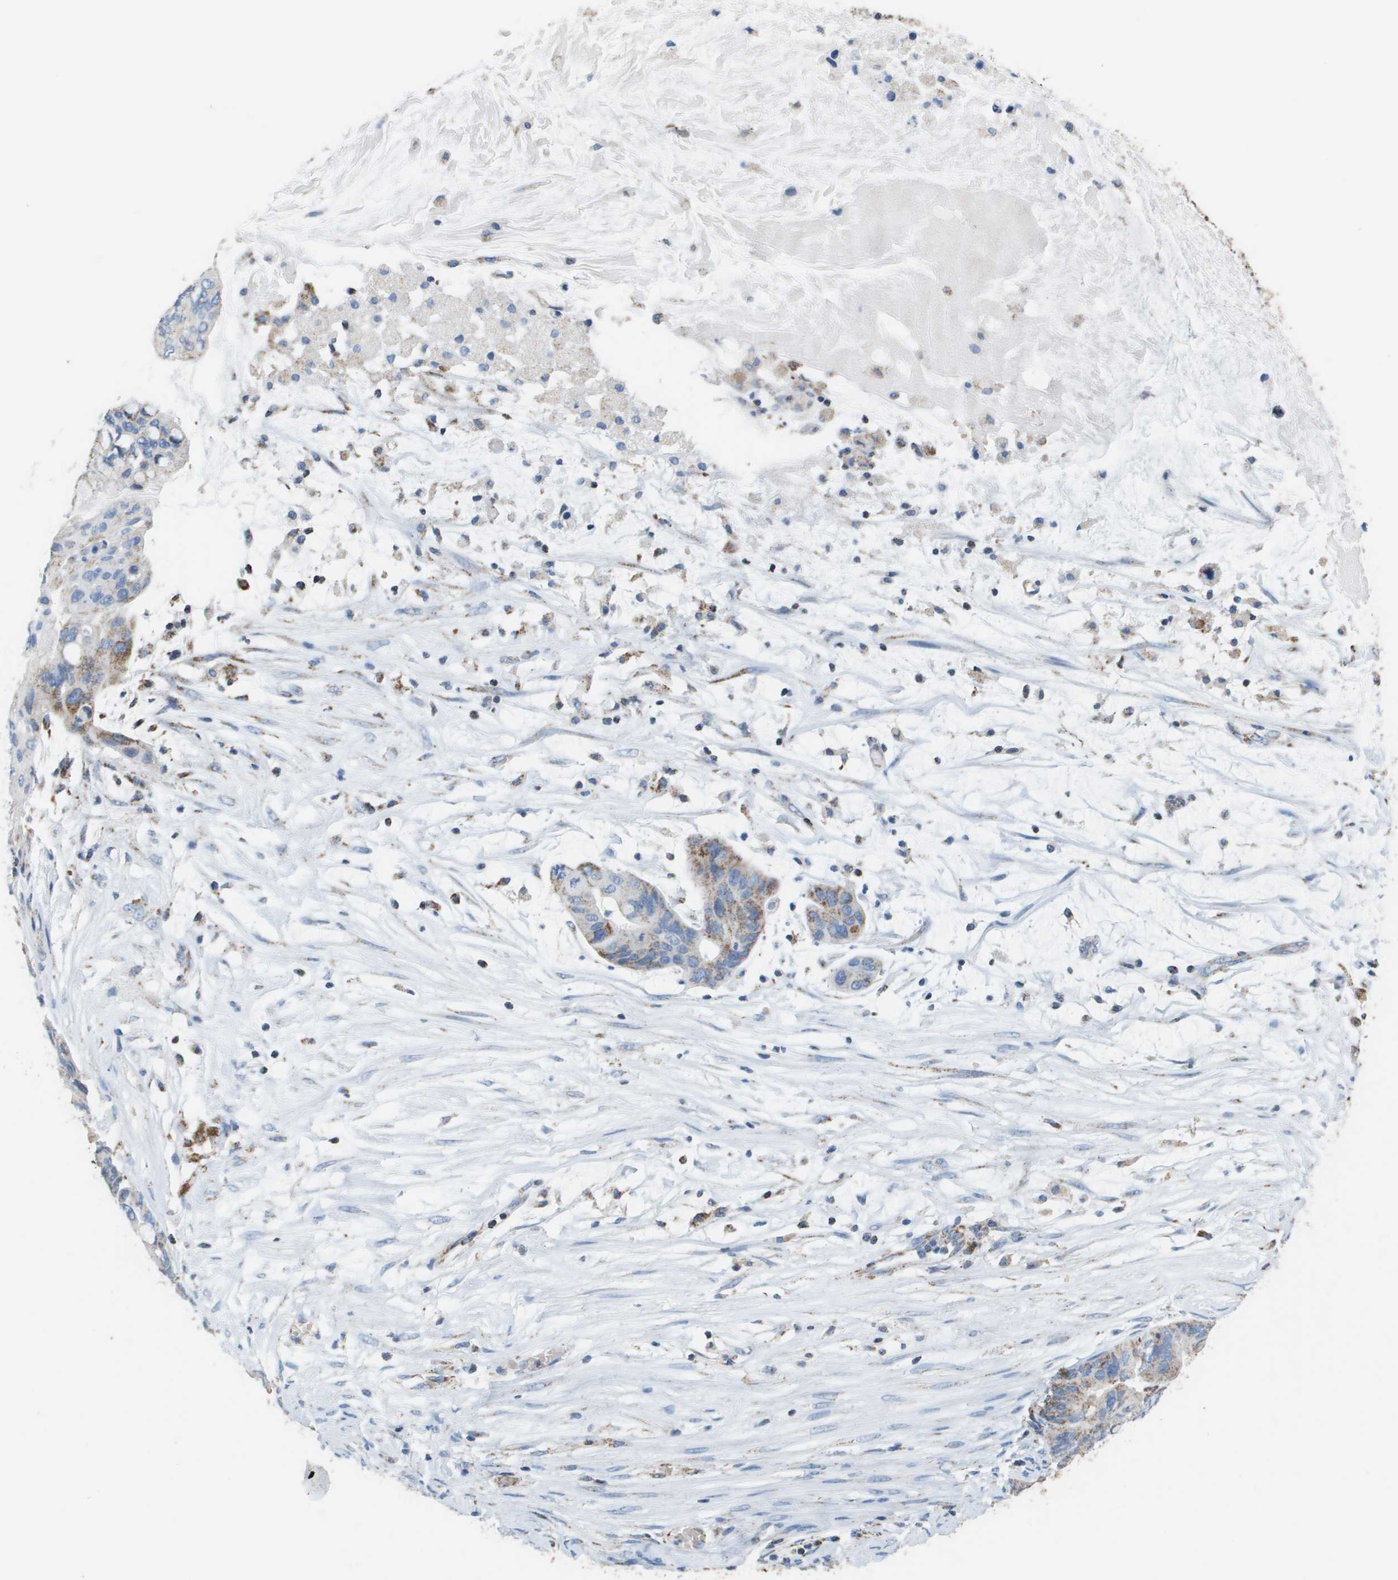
{"staining": {"intensity": "moderate", "quantity": ">75%", "location": "cytoplasmic/membranous"}, "tissue": "ovarian cancer", "cell_type": "Tumor cells", "image_type": "cancer", "snomed": [{"axis": "morphology", "description": "Cystadenocarcinoma, mucinous, NOS"}, {"axis": "topography", "description": "Ovary"}], "caption": "This image exhibits immunohistochemistry staining of human ovarian cancer, with medium moderate cytoplasmic/membranous expression in approximately >75% of tumor cells.", "gene": "ATP5F1B", "patient": {"sex": "female", "age": 80}}